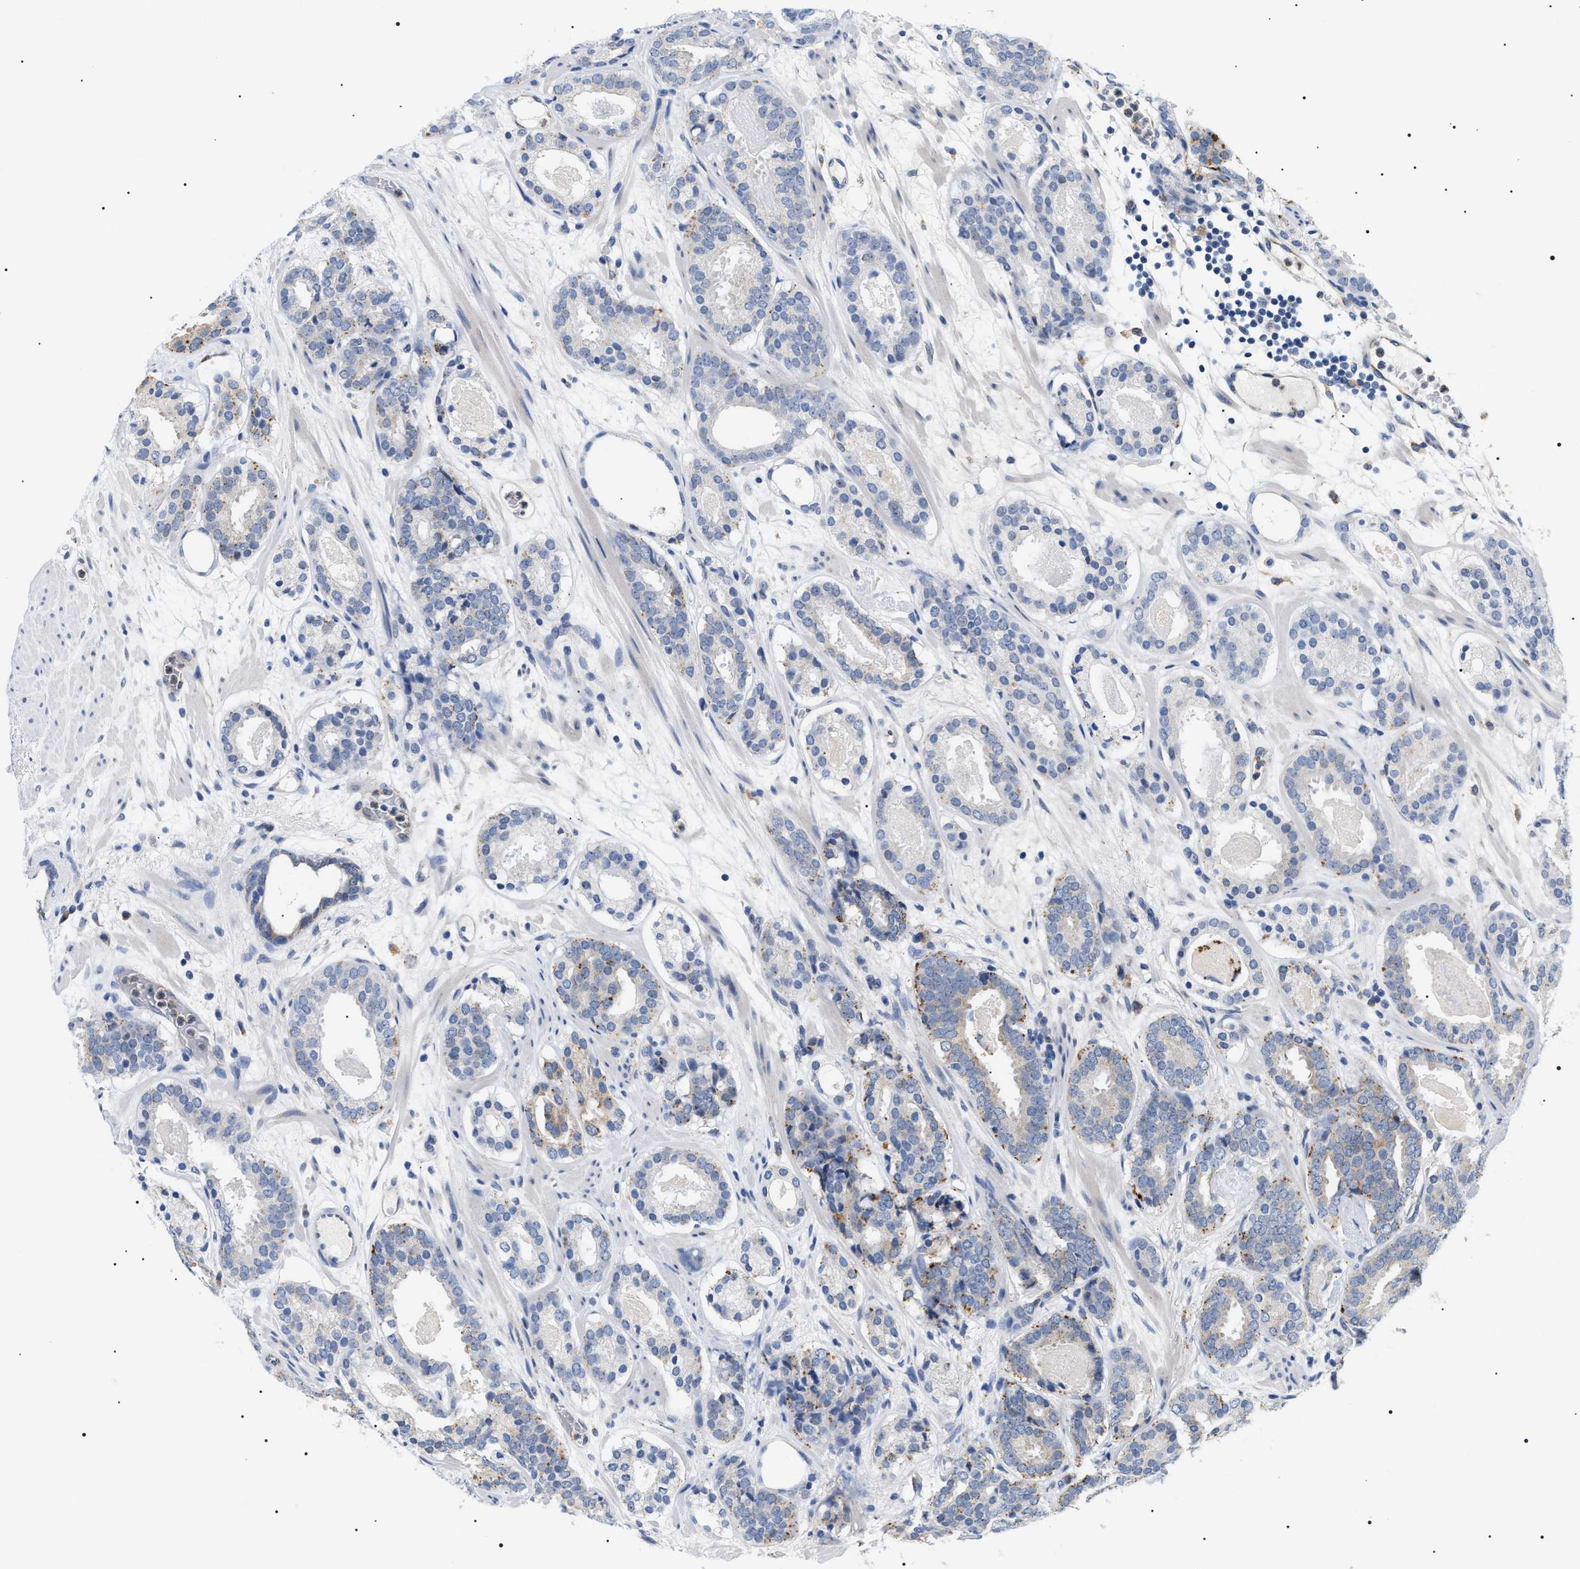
{"staining": {"intensity": "moderate", "quantity": "<25%", "location": "cytoplasmic/membranous"}, "tissue": "prostate cancer", "cell_type": "Tumor cells", "image_type": "cancer", "snomed": [{"axis": "morphology", "description": "Adenocarcinoma, Low grade"}, {"axis": "topography", "description": "Prostate"}], "caption": "Protein expression by immunohistochemistry (IHC) demonstrates moderate cytoplasmic/membranous positivity in about <25% of tumor cells in prostate adenocarcinoma (low-grade).", "gene": "HSD17B11", "patient": {"sex": "male", "age": 69}}